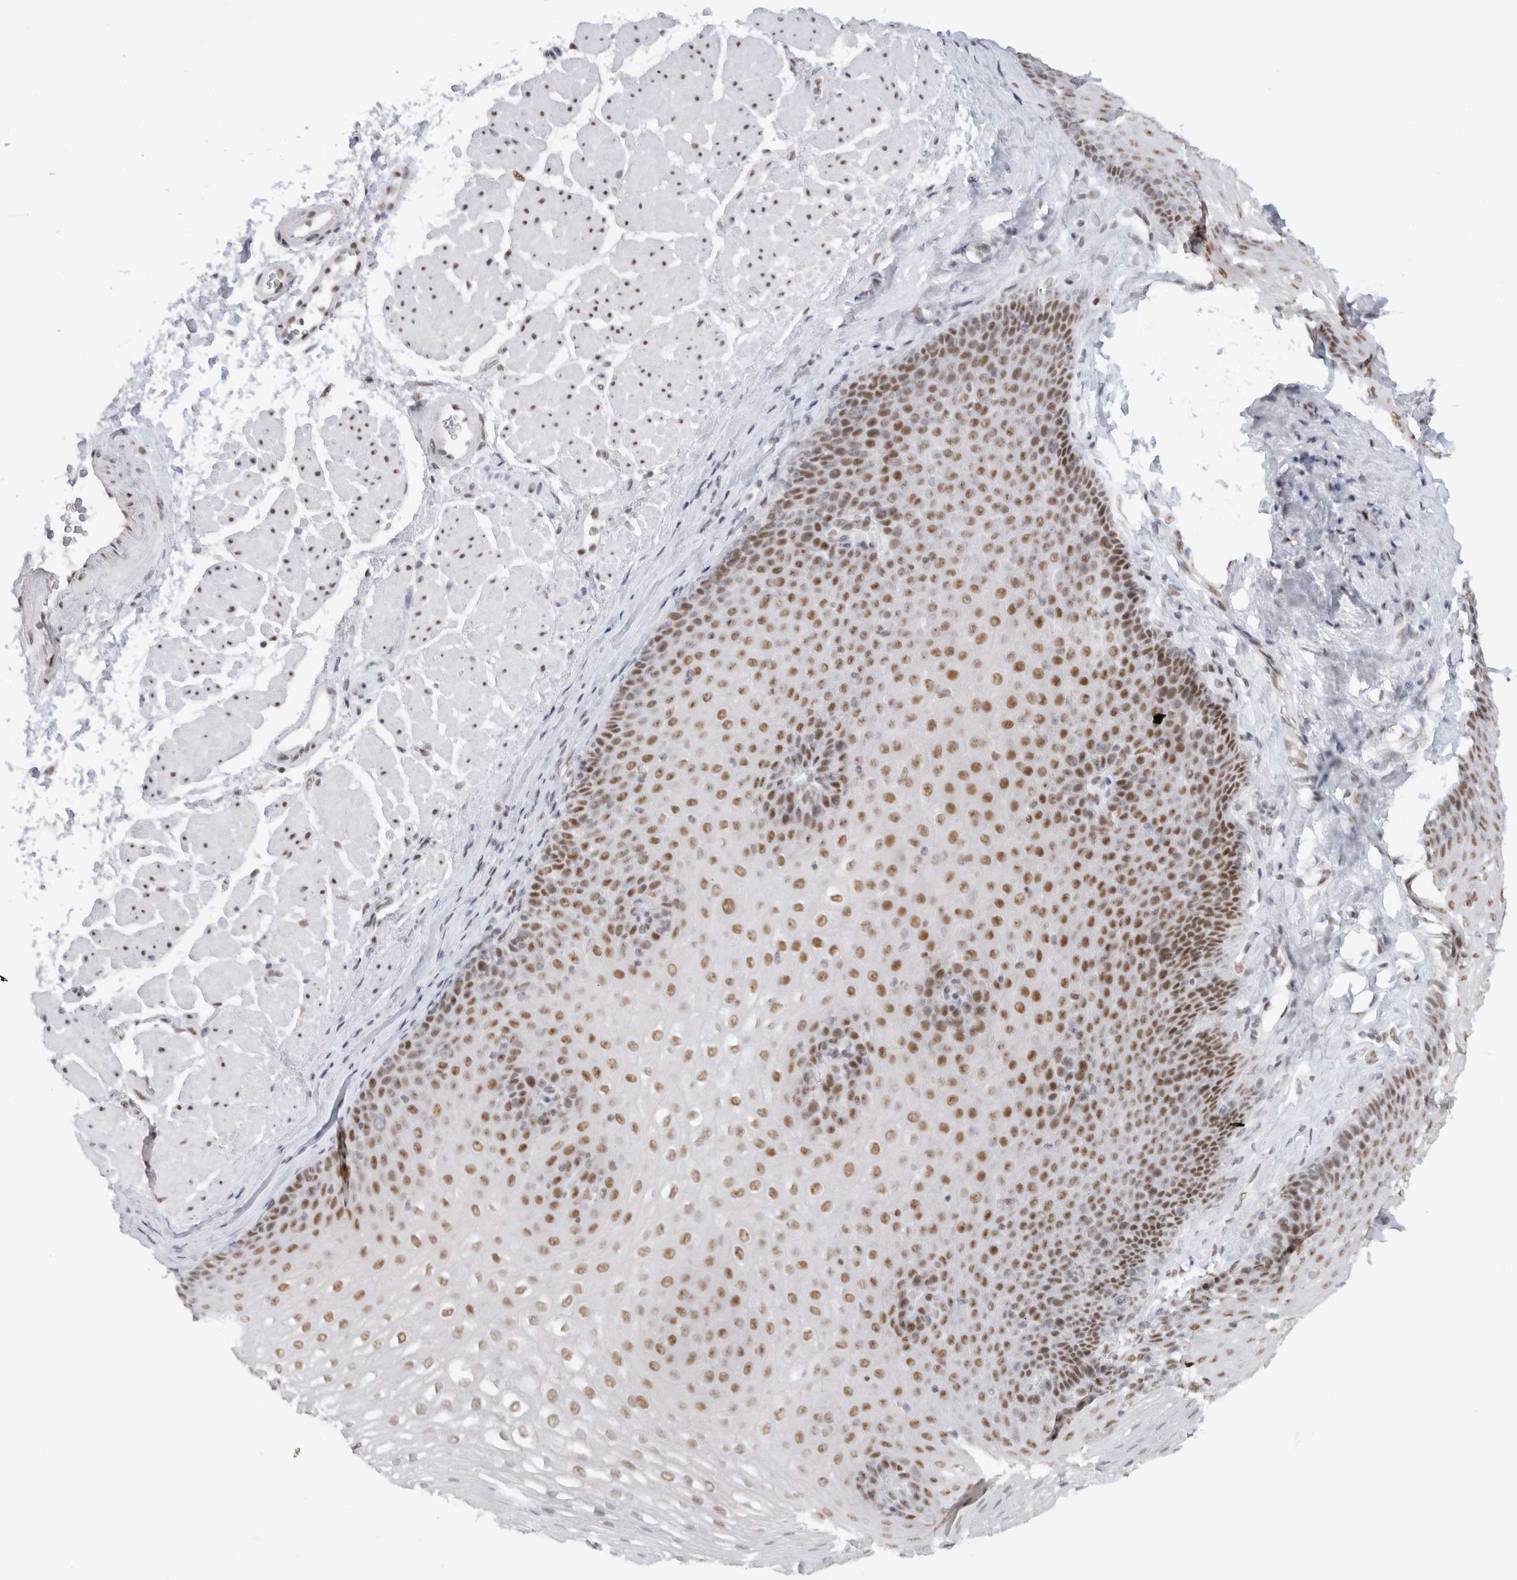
{"staining": {"intensity": "moderate", "quantity": ">75%", "location": "nuclear"}, "tissue": "esophagus", "cell_type": "Squamous epithelial cells", "image_type": "normal", "snomed": [{"axis": "morphology", "description": "Normal tissue, NOS"}, {"axis": "topography", "description": "Esophagus"}], "caption": "DAB immunohistochemical staining of benign esophagus demonstrates moderate nuclear protein expression in about >75% of squamous epithelial cells.", "gene": "COPS7A", "patient": {"sex": "female", "age": 66}}